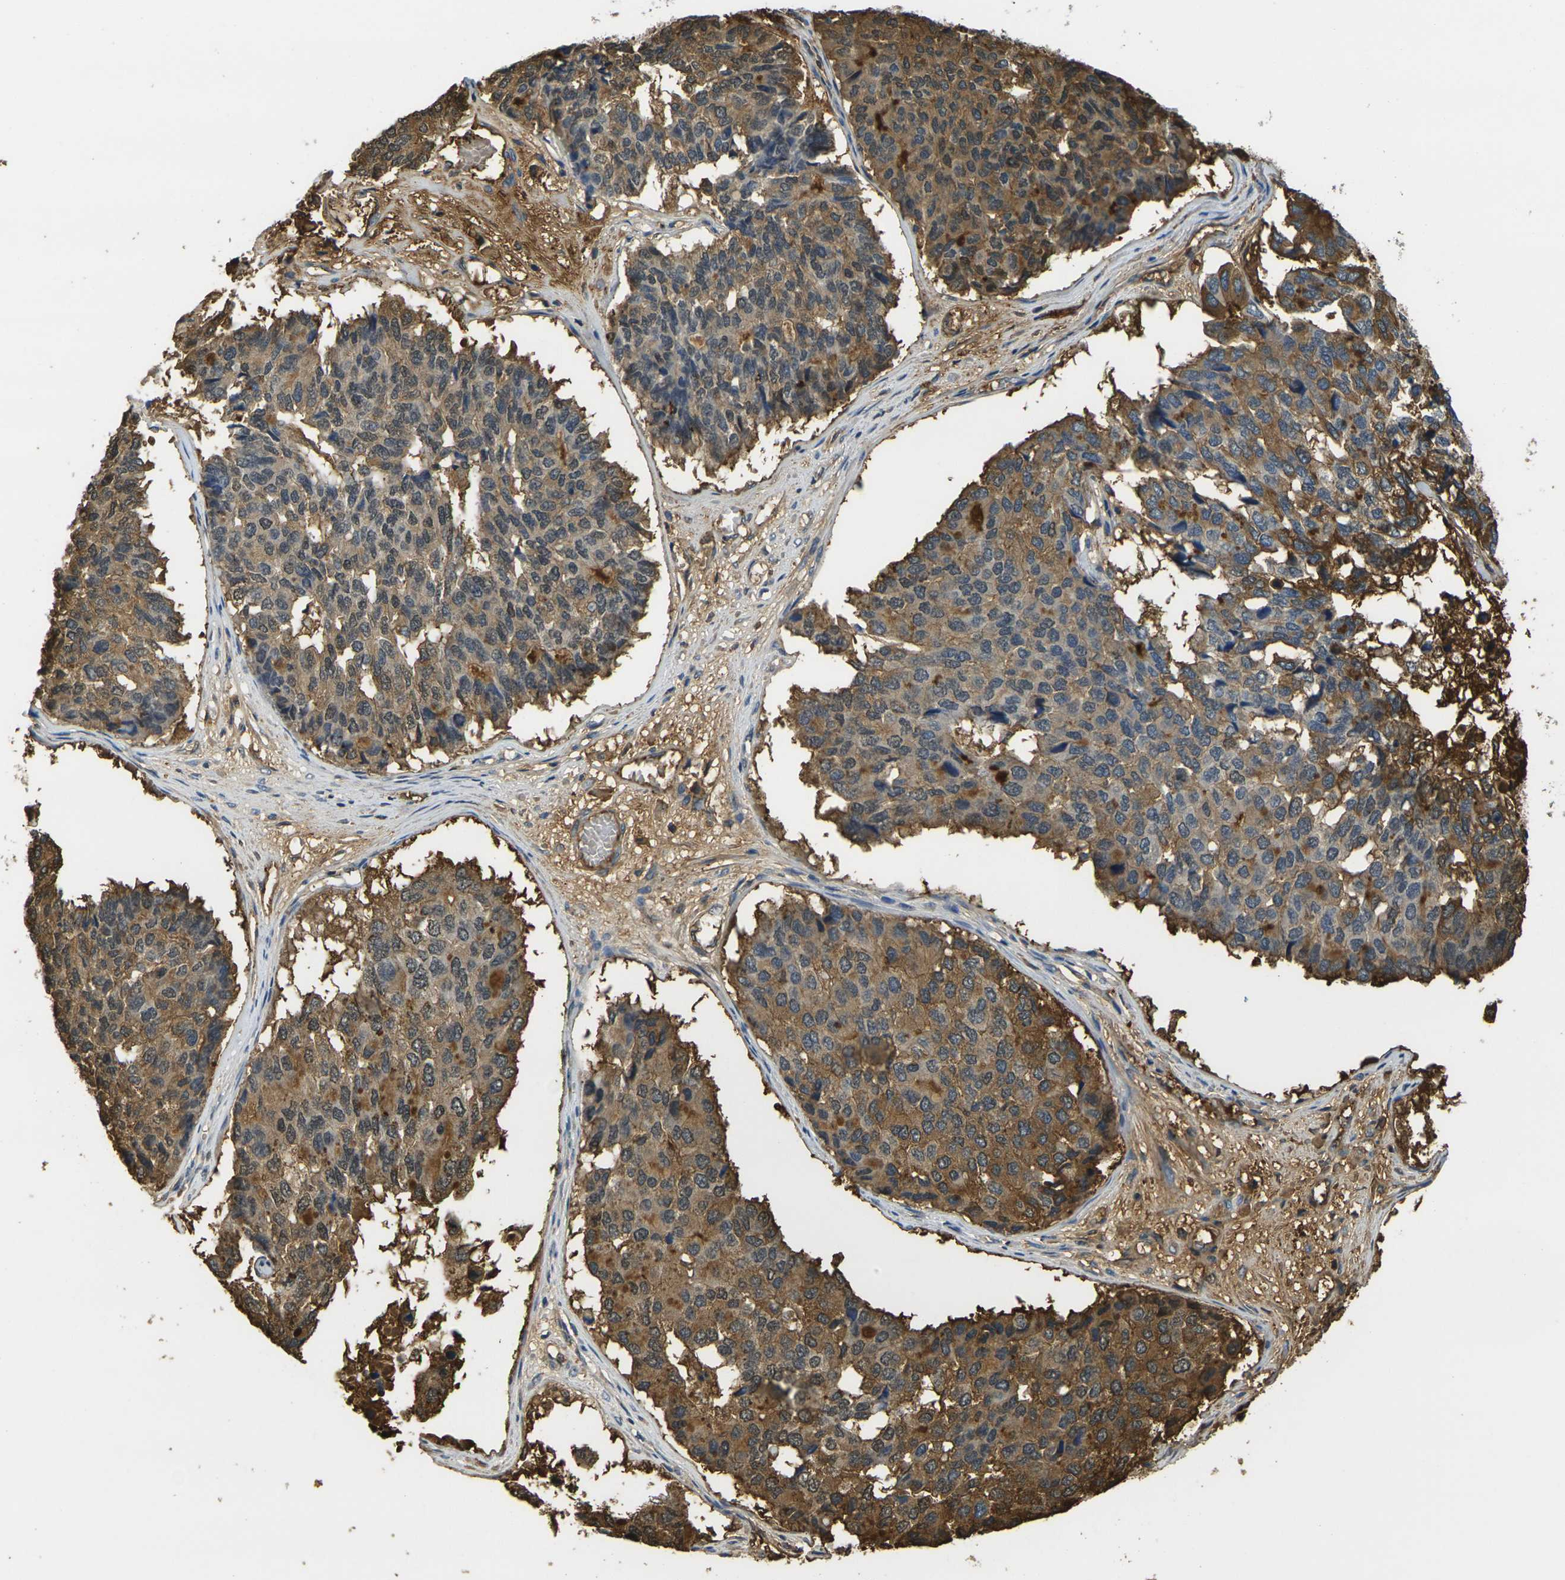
{"staining": {"intensity": "moderate", "quantity": ">75%", "location": "cytoplasmic/membranous"}, "tissue": "pancreatic cancer", "cell_type": "Tumor cells", "image_type": "cancer", "snomed": [{"axis": "morphology", "description": "Adenocarcinoma, NOS"}, {"axis": "topography", "description": "Pancreas"}], "caption": "IHC image of human pancreatic adenocarcinoma stained for a protein (brown), which reveals medium levels of moderate cytoplasmic/membranous staining in approximately >75% of tumor cells.", "gene": "PLCD1", "patient": {"sex": "male", "age": 50}}